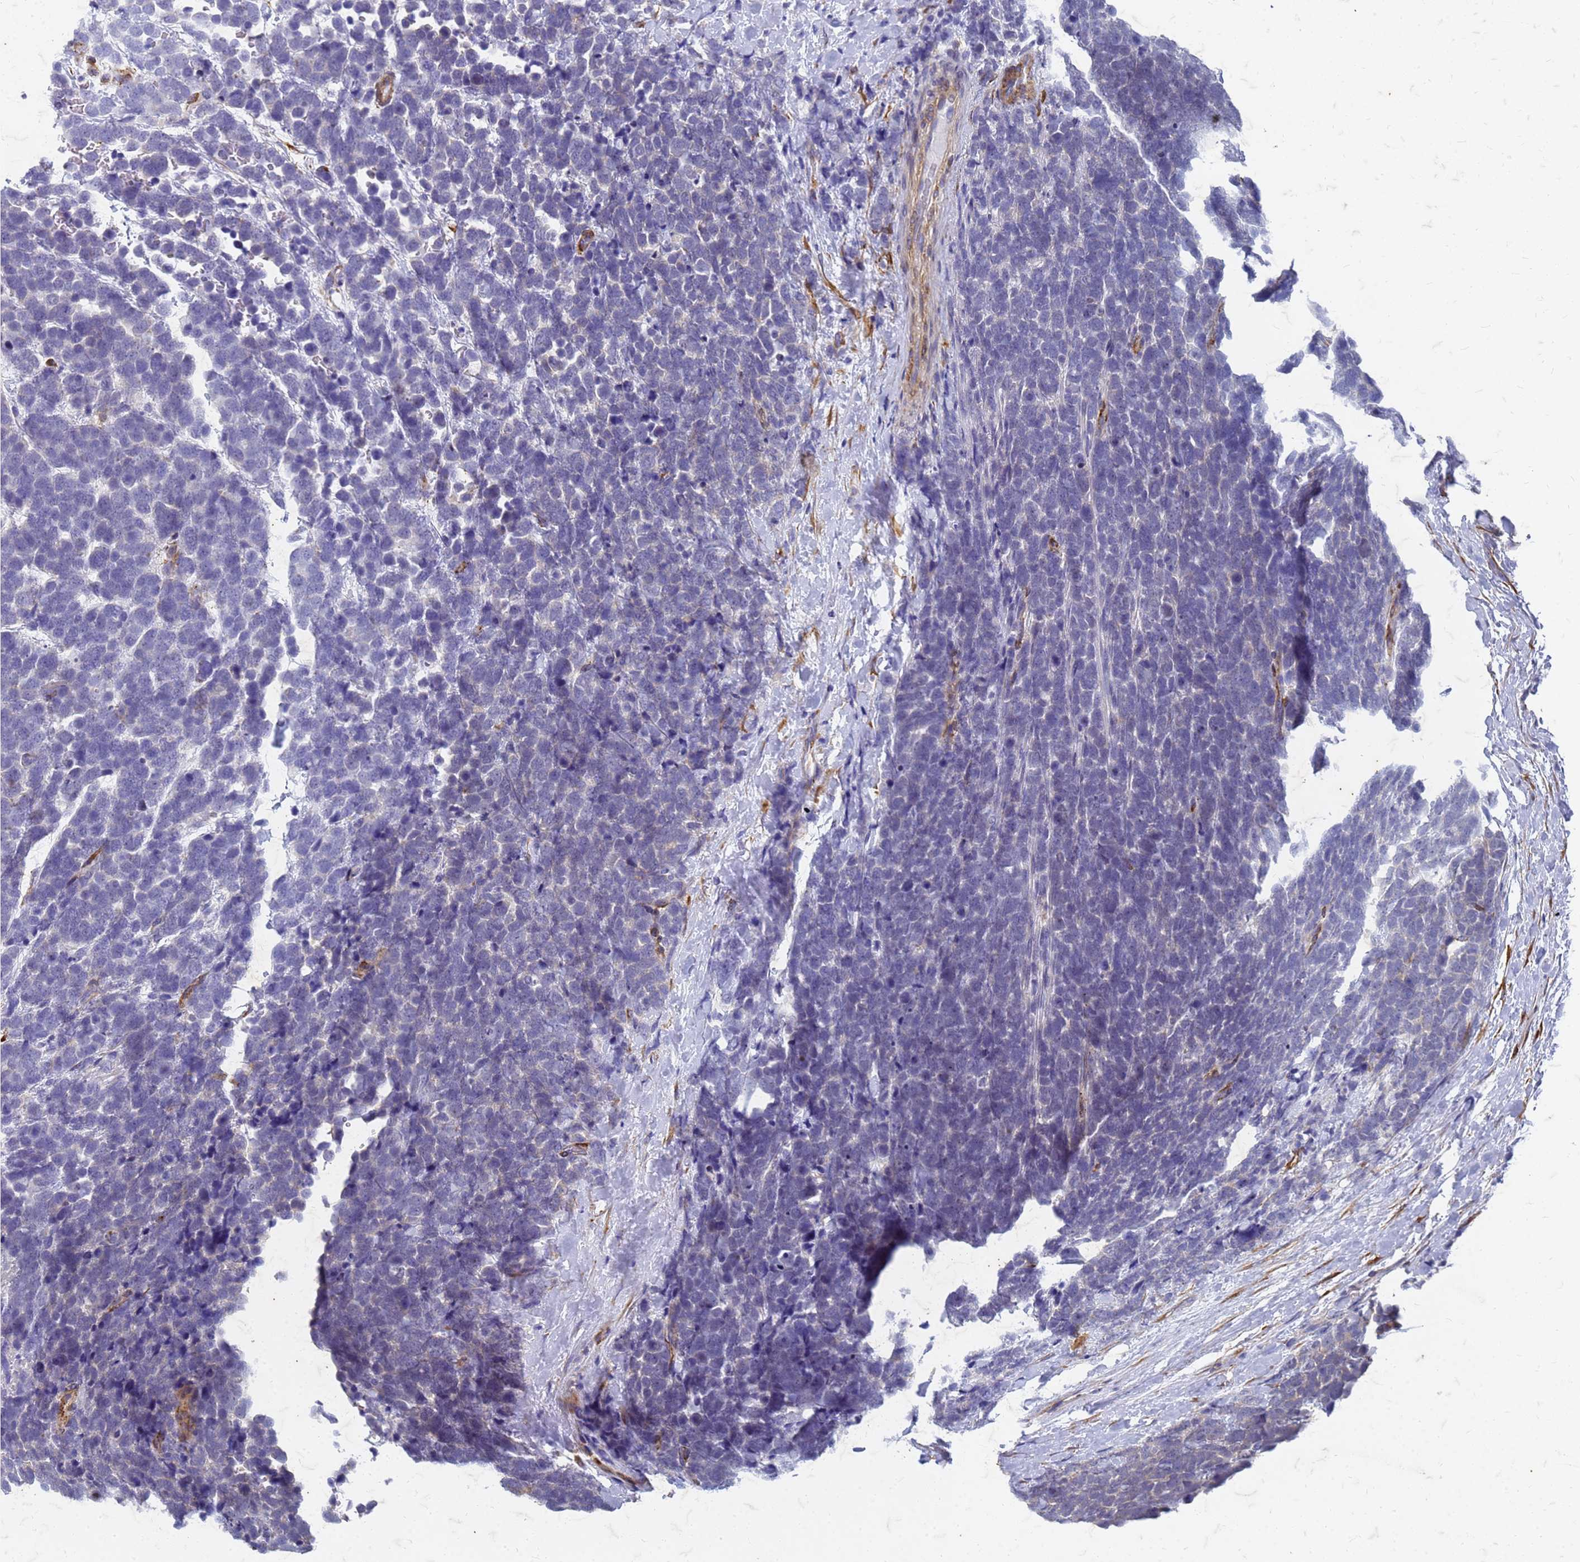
{"staining": {"intensity": "negative", "quantity": "none", "location": "none"}, "tissue": "urothelial cancer", "cell_type": "Tumor cells", "image_type": "cancer", "snomed": [{"axis": "morphology", "description": "Urothelial carcinoma, High grade"}, {"axis": "topography", "description": "Urinary bladder"}], "caption": "High magnification brightfield microscopy of urothelial cancer stained with DAB (brown) and counterstained with hematoxylin (blue): tumor cells show no significant expression.", "gene": "TRIM64B", "patient": {"sex": "female", "age": 82}}